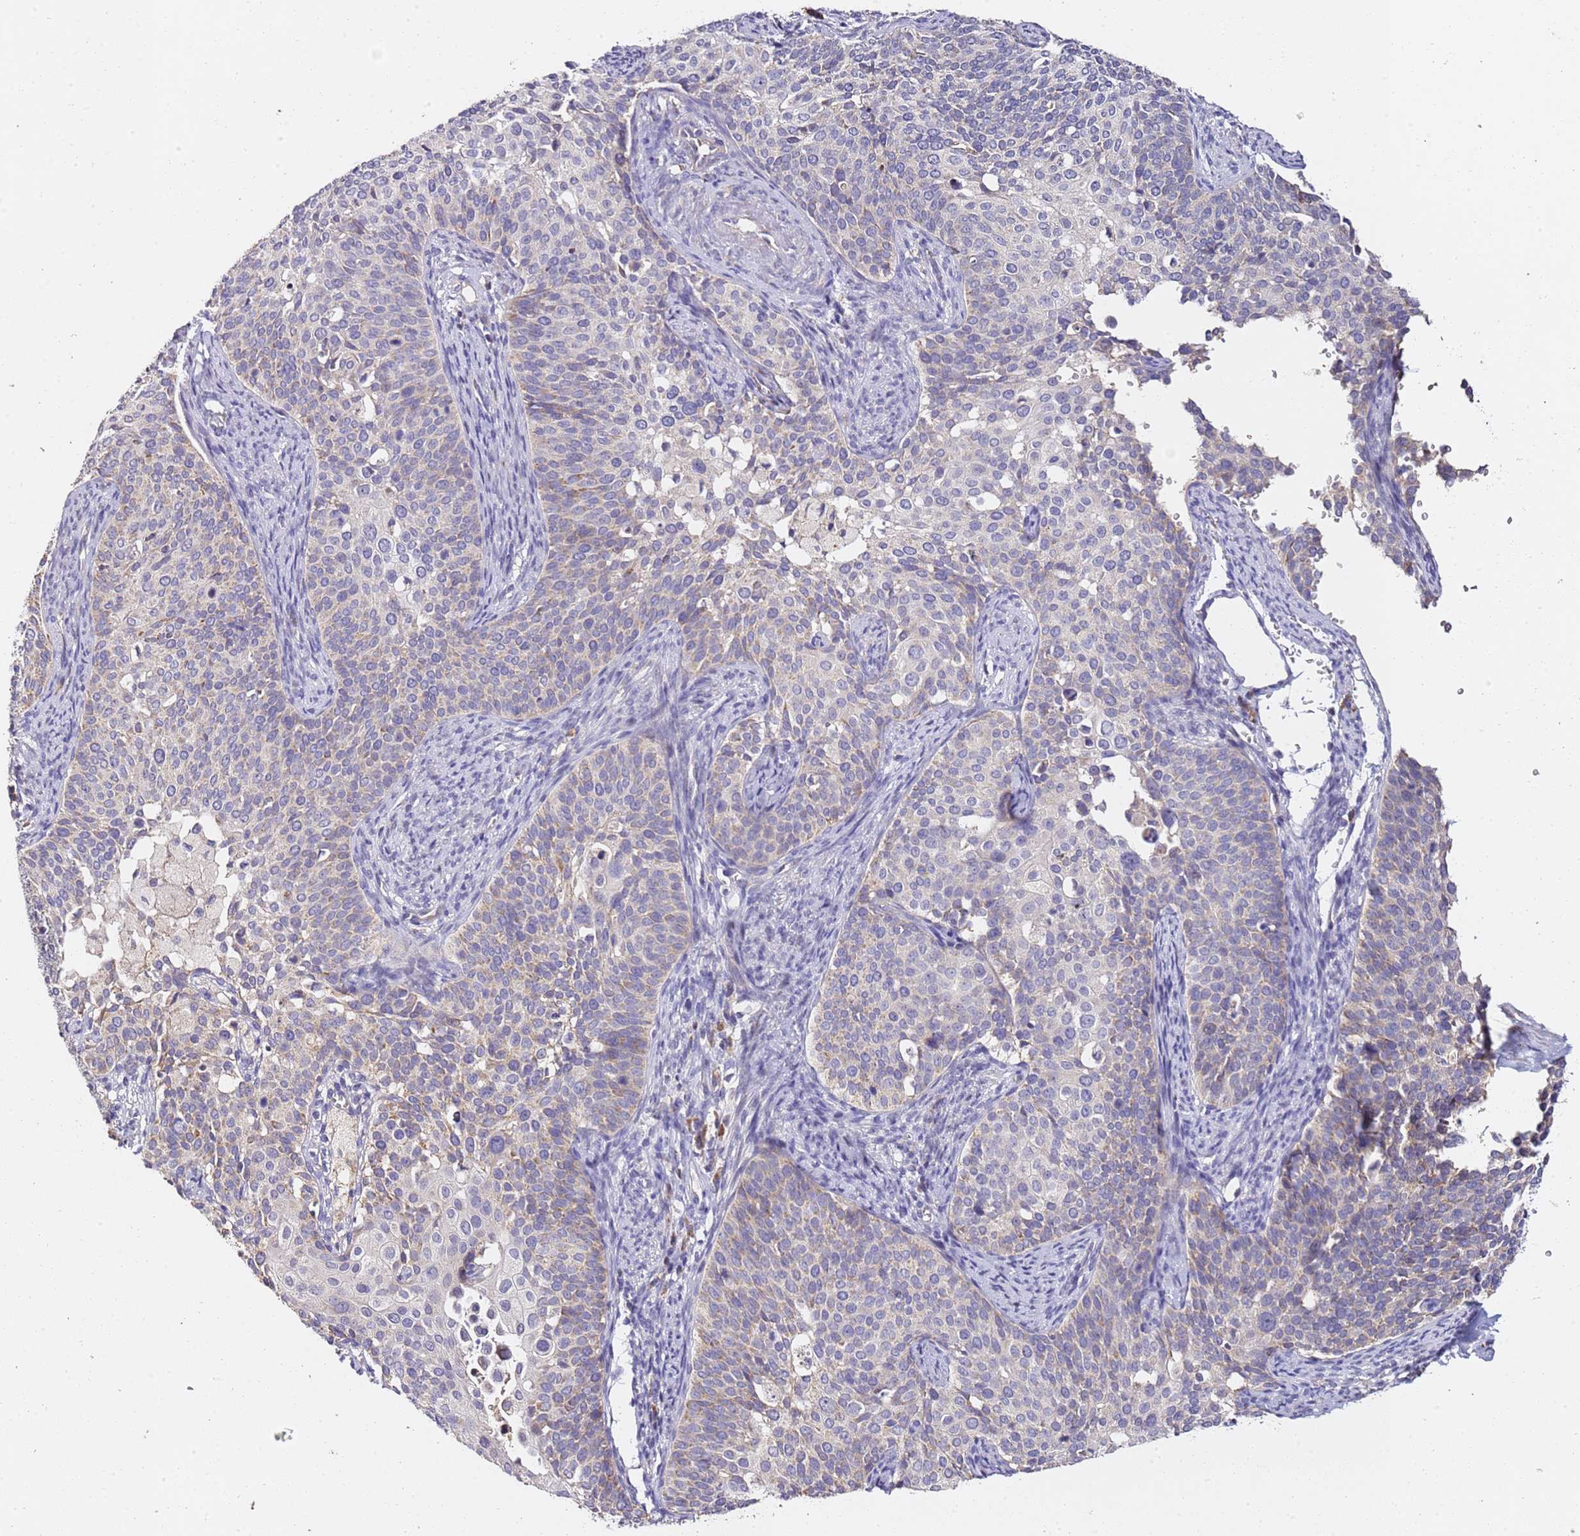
{"staining": {"intensity": "weak", "quantity": "<25%", "location": "cytoplasmic/membranous"}, "tissue": "cervical cancer", "cell_type": "Tumor cells", "image_type": "cancer", "snomed": [{"axis": "morphology", "description": "Squamous cell carcinoma, NOS"}, {"axis": "topography", "description": "Cervix"}], "caption": "Immunohistochemical staining of cervical squamous cell carcinoma exhibits no significant positivity in tumor cells. (IHC, brightfield microscopy, high magnification).", "gene": "OR2B11", "patient": {"sex": "female", "age": 44}}